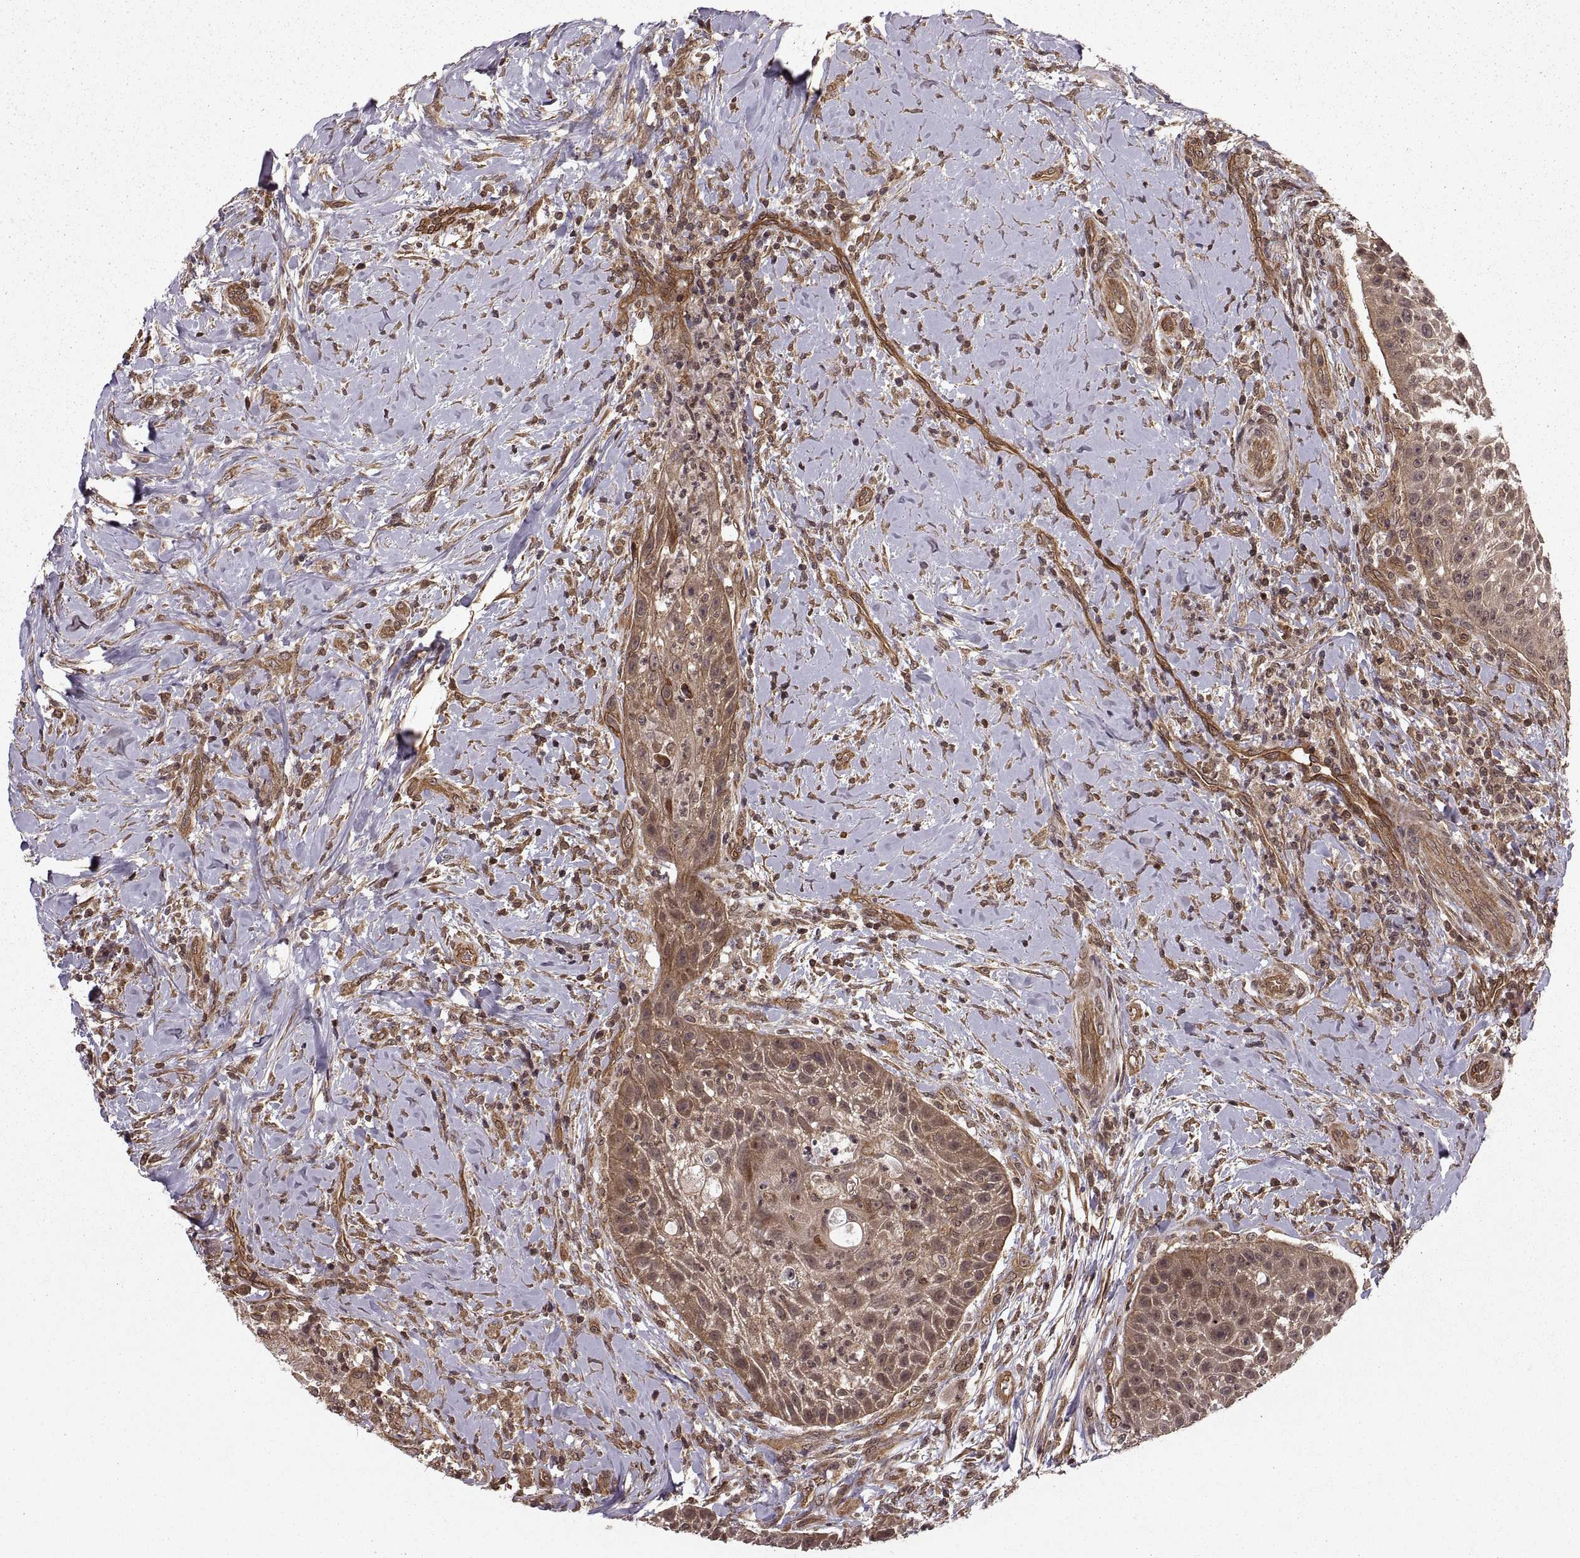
{"staining": {"intensity": "weak", "quantity": ">75%", "location": "cytoplasmic/membranous"}, "tissue": "head and neck cancer", "cell_type": "Tumor cells", "image_type": "cancer", "snomed": [{"axis": "morphology", "description": "Squamous cell carcinoma, NOS"}, {"axis": "topography", "description": "Head-Neck"}], "caption": "This is a histology image of immunohistochemistry (IHC) staining of squamous cell carcinoma (head and neck), which shows weak staining in the cytoplasmic/membranous of tumor cells.", "gene": "DEDD", "patient": {"sex": "male", "age": 69}}